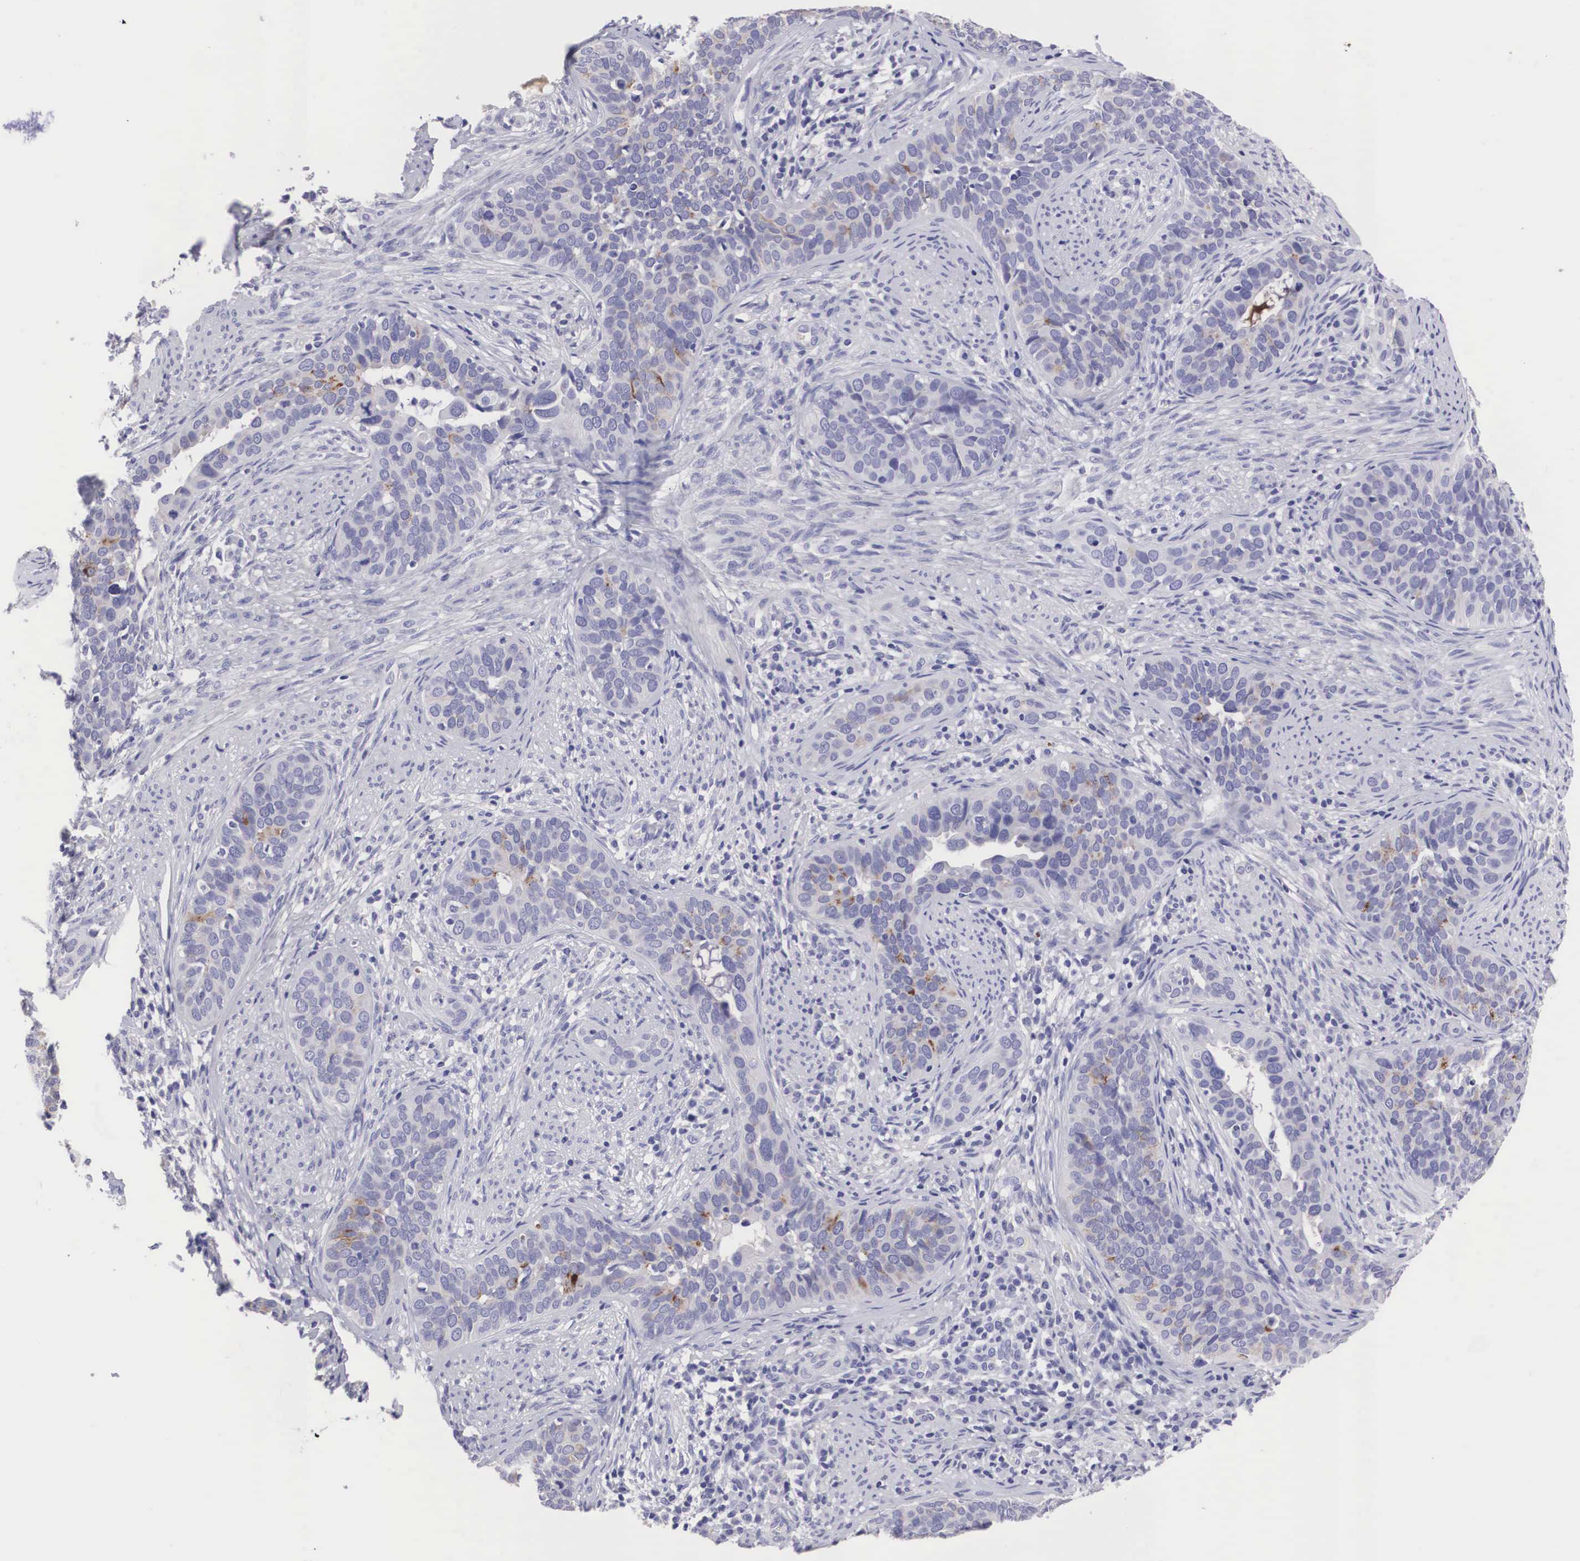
{"staining": {"intensity": "negative", "quantity": "none", "location": "none"}, "tissue": "cervical cancer", "cell_type": "Tumor cells", "image_type": "cancer", "snomed": [{"axis": "morphology", "description": "Squamous cell carcinoma, NOS"}, {"axis": "topography", "description": "Cervix"}], "caption": "High power microscopy micrograph of an immunohistochemistry histopathology image of cervical squamous cell carcinoma, revealing no significant expression in tumor cells.", "gene": "CLU", "patient": {"sex": "female", "age": 31}}